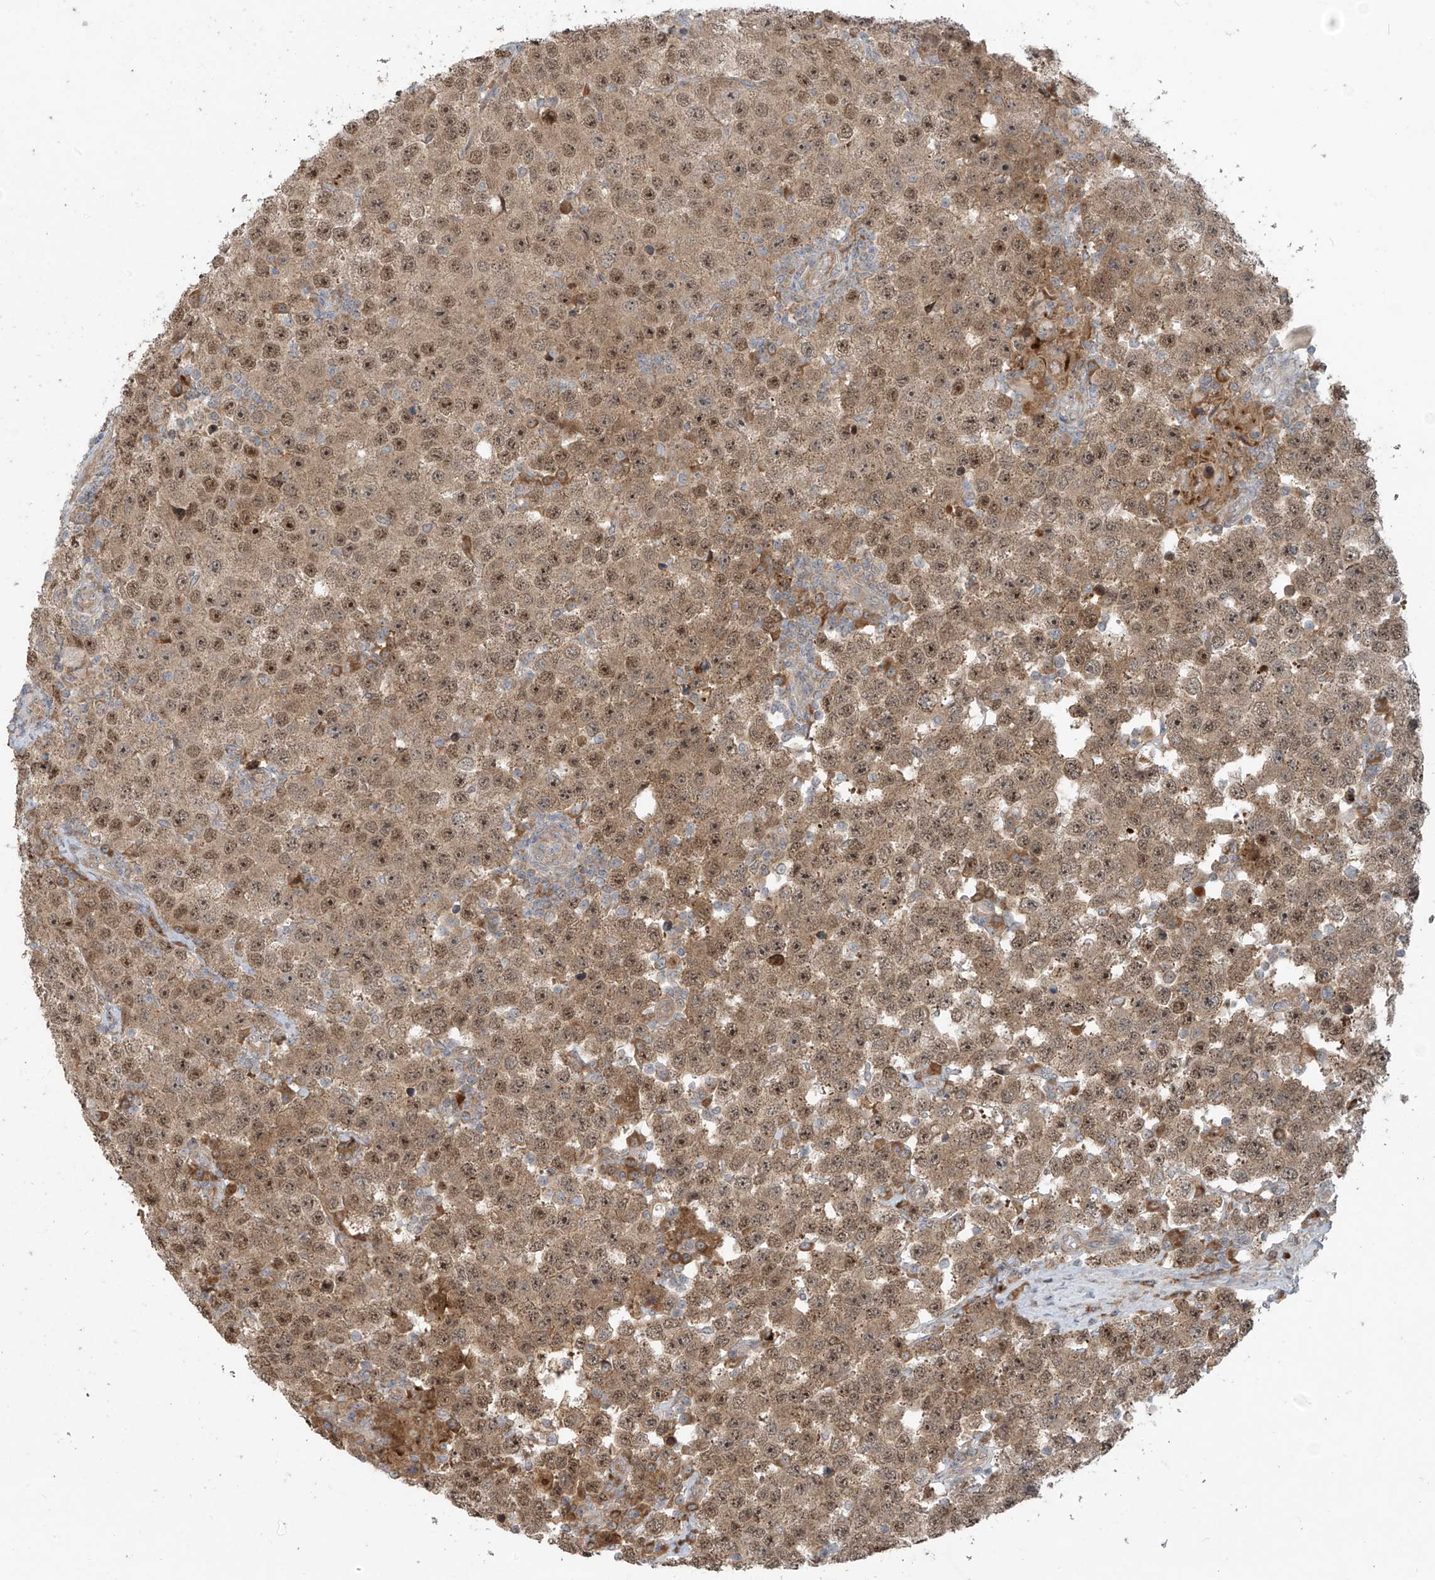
{"staining": {"intensity": "moderate", "quantity": ">75%", "location": "cytoplasmic/membranous,nuclear"}, "tissue": "testis cancer", "cell_type": "Tumor cells", "image_type": "cancer", "snomed": [{"axis": "morphology", "description": "Seminoma, NOS"}, {"axis": "topography", "description": "Testis"}], "caption": "Testis seminoma tissue reveals moderate cytoplasmic/membranous and nuclear positivity in approximately >75% of tumor cells Using DAB (3,3'-diaminobenzidine) (brown) and hematoxylin (blue) stains, captured at high magnification using brightfield microscopy.", "gene": "KATNIP", "patient": {"sex": "male", "age": 28}}